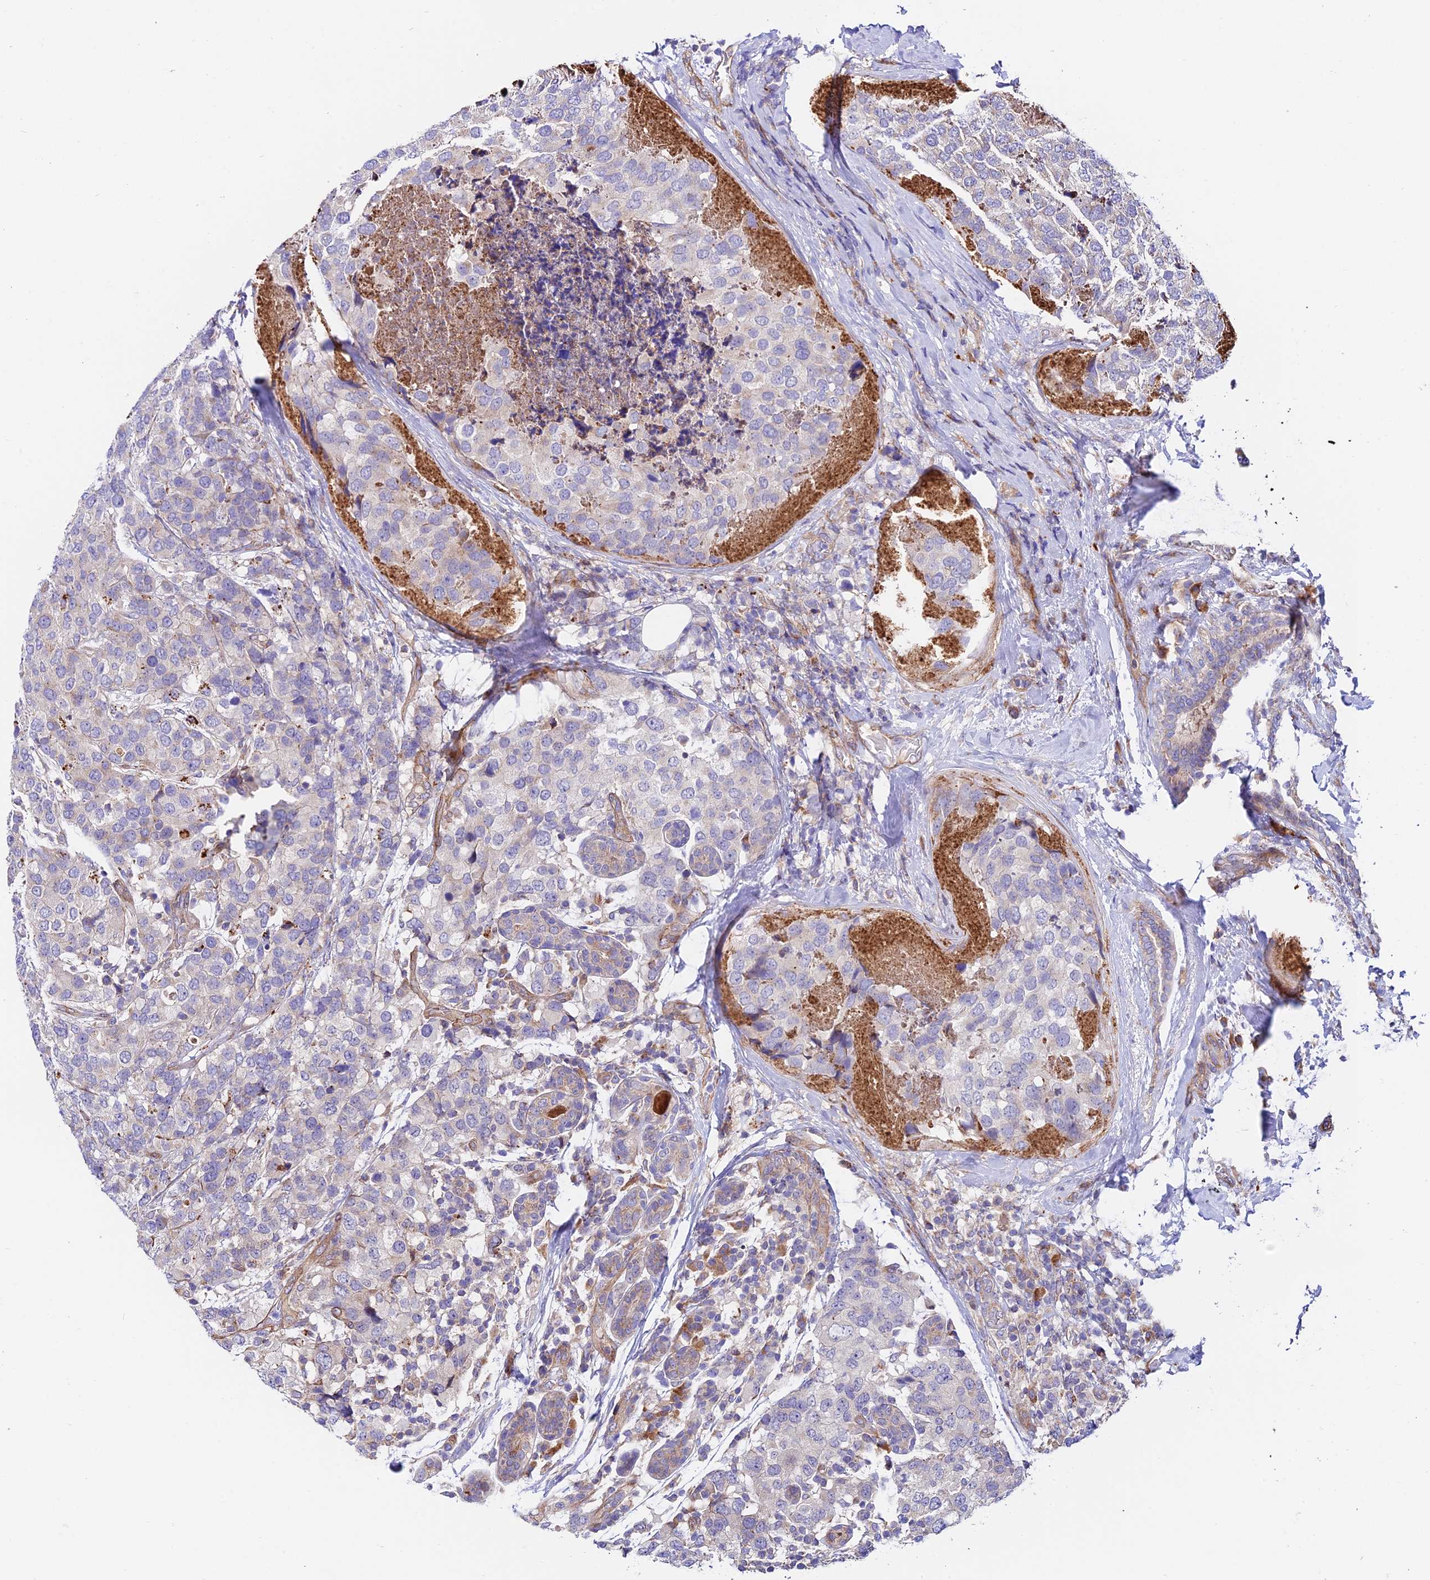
{"staining": {"intensity": "moderate", "quantity": "<25%", "location": "cytoplasmic/membranous"}, "tissue": "breast cancer", "cell_type": "Tumor cells", "image_type": "cancer", "snomed": [{"axis": "morphology", "description": "Lobular carcinoma"}, {"axis": "topography", "description": "Breast"}], "caption": "The photomicrograph demonstrates immunohistochemical staining of lobular carcinoma (breast). There is moderate cytoplasmic/membranous positivity is seen in about <25% of tumor cells.", "gene": "VPS13C", "patient": {"sex": "female", "age": 59}}